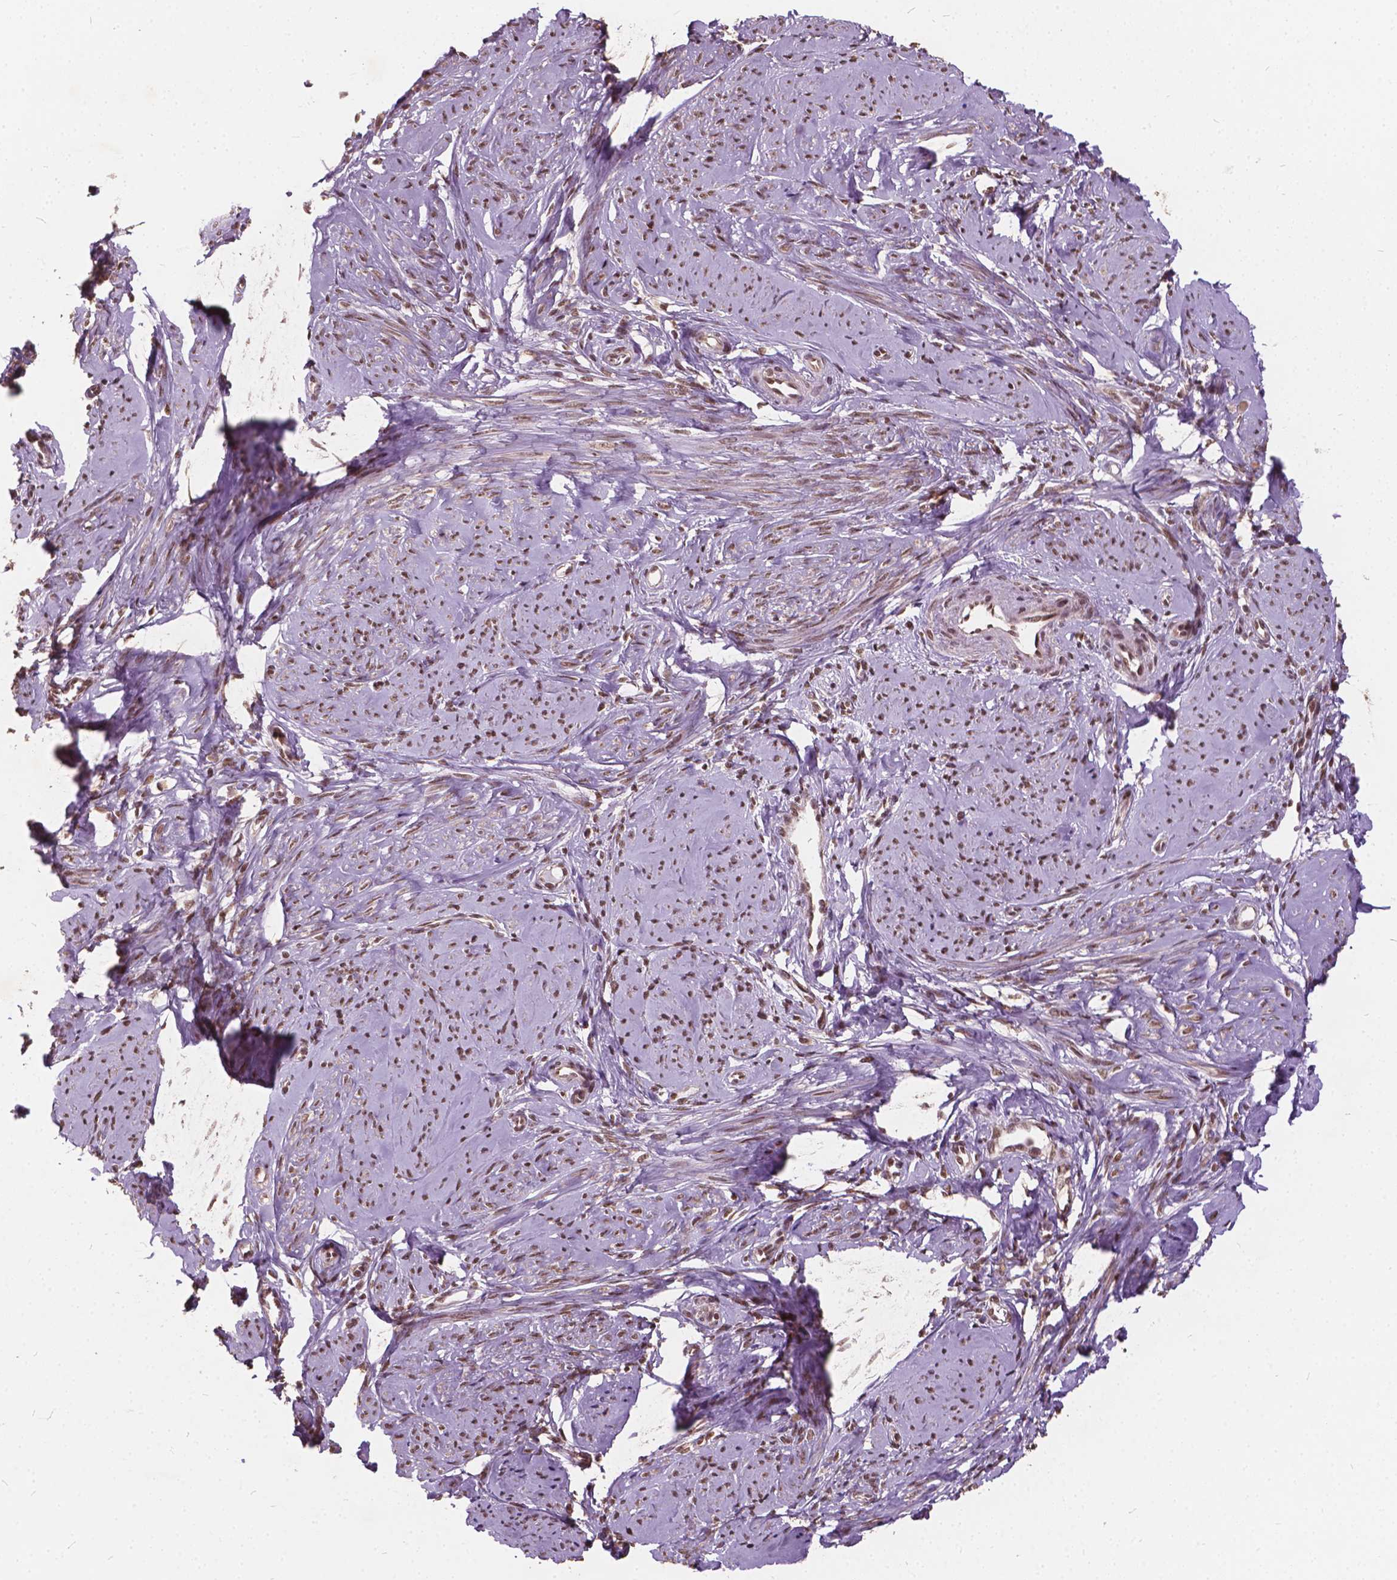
{"staining": {"intensity": "moderate", "quantity": "25%-75%", "location": "cytoplasmic/membranous,nuclear"}, "tissue": "smooth muscle", "cell_type": "Smooth muscle cells", "image_type": "normal", "snomed": [{"axis": "morphology", "description": "Normal tissue, NOS"}, {"axis": "topography", "description": "Smooth muscle"}], "caption": "This is a histology image of IHC staining of unremarkable smooth muscle, which shows moderate positivity in the cytoplasmic/membranous,nuclear of smooth muscle cells.", "gene": "GPS2", "patient": {"sex": "female", "age": 48}}